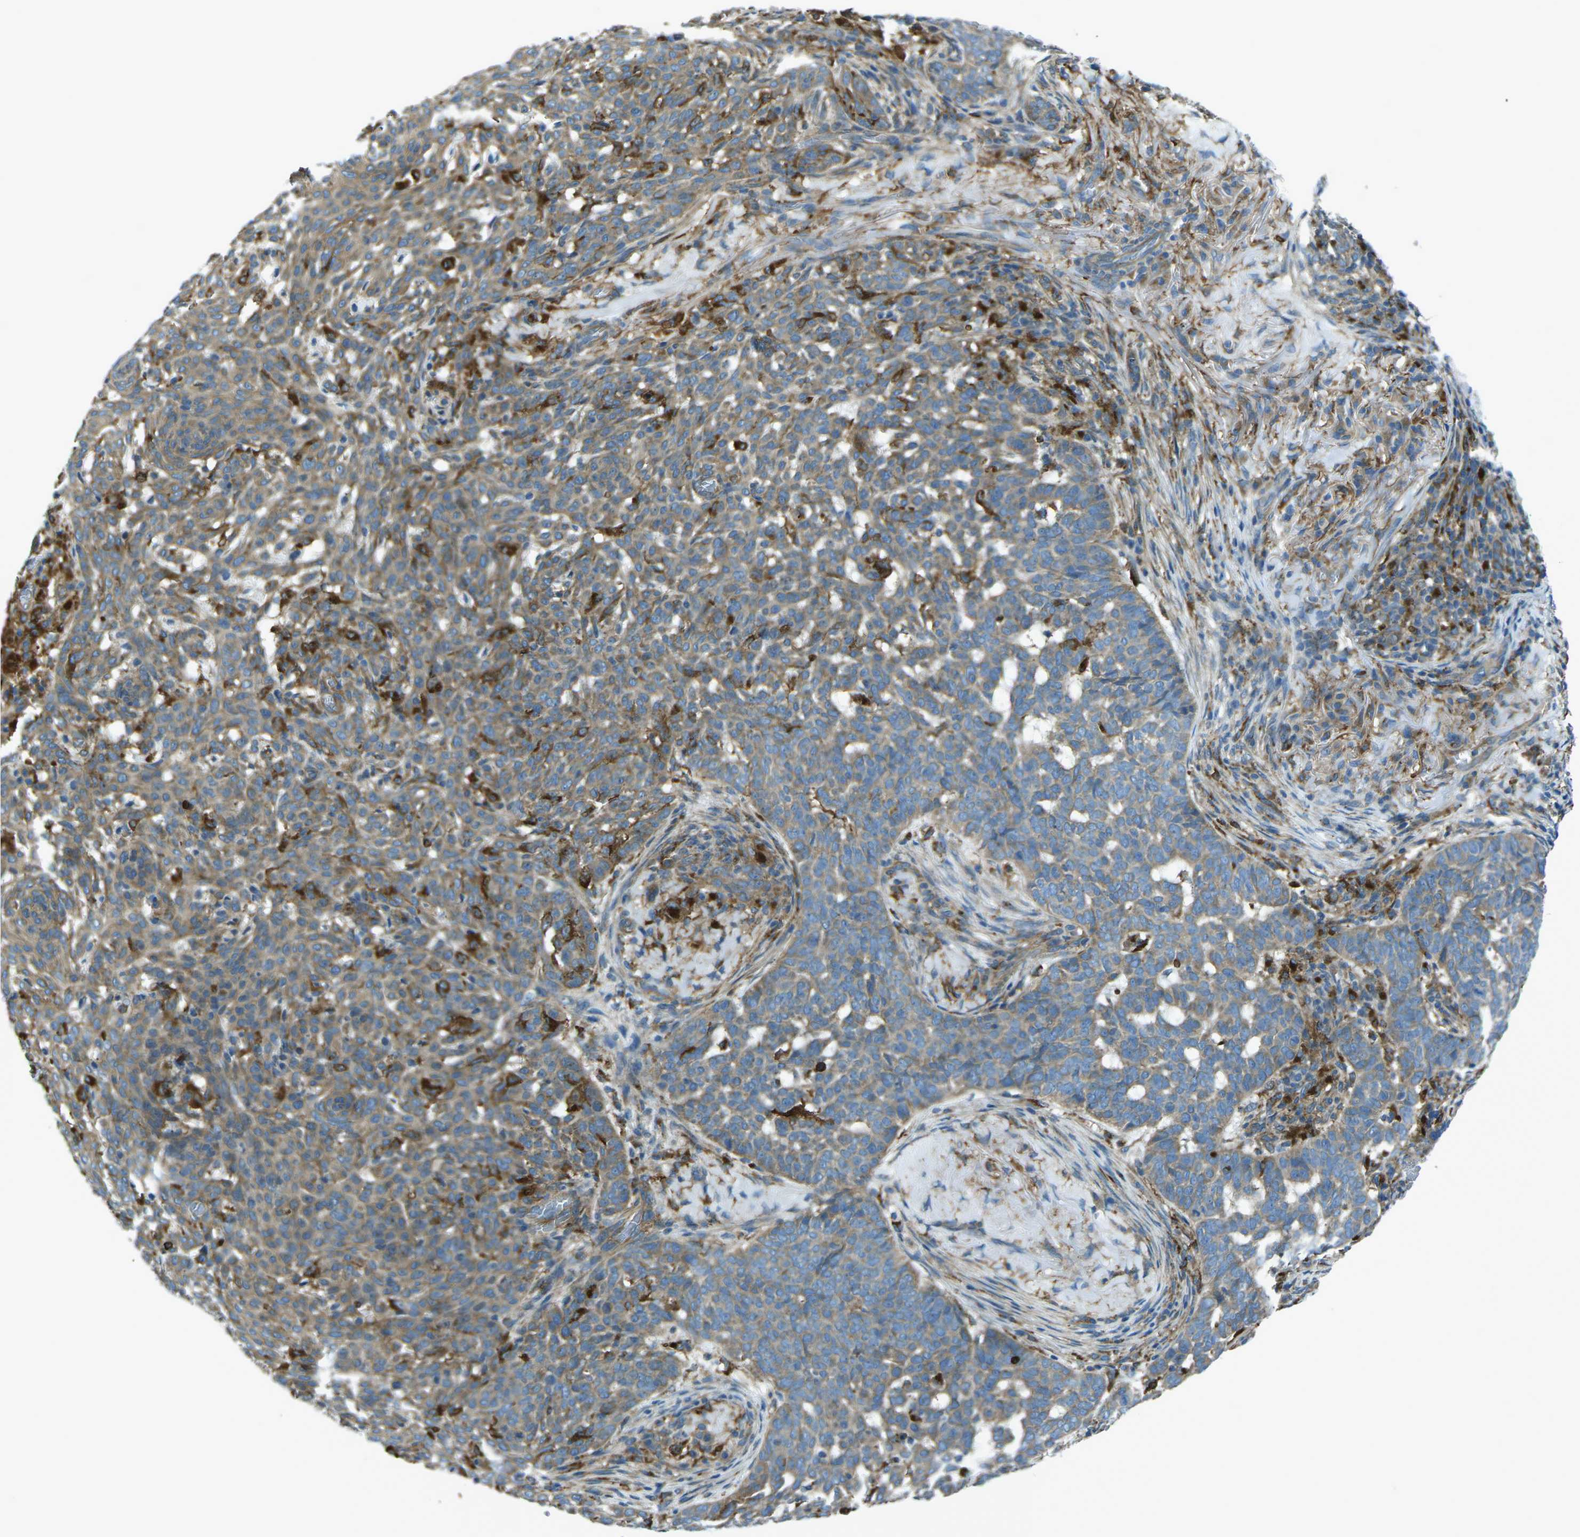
{"staining": {"intensity": "moderate", "quantity": "25%-75%", "location": "cytoplasmic/membranous"}, "tissue": "skin cancer", "cell_type": "Tumor cells", "image_type": "cancer", "snomed": [{"axis": "morphology", "description": "Basal cell carcinoma"}, {"axis": "topography", "description": "Skin"}], "caption": "Protein expression analysis of skin basal cell carcinoma exhibits moderate cytoplasmic/membranous staining in about 25%-75% of tumor cells.", "gene": "CDK17", "patient": {"sex": "male", "age": 85}}